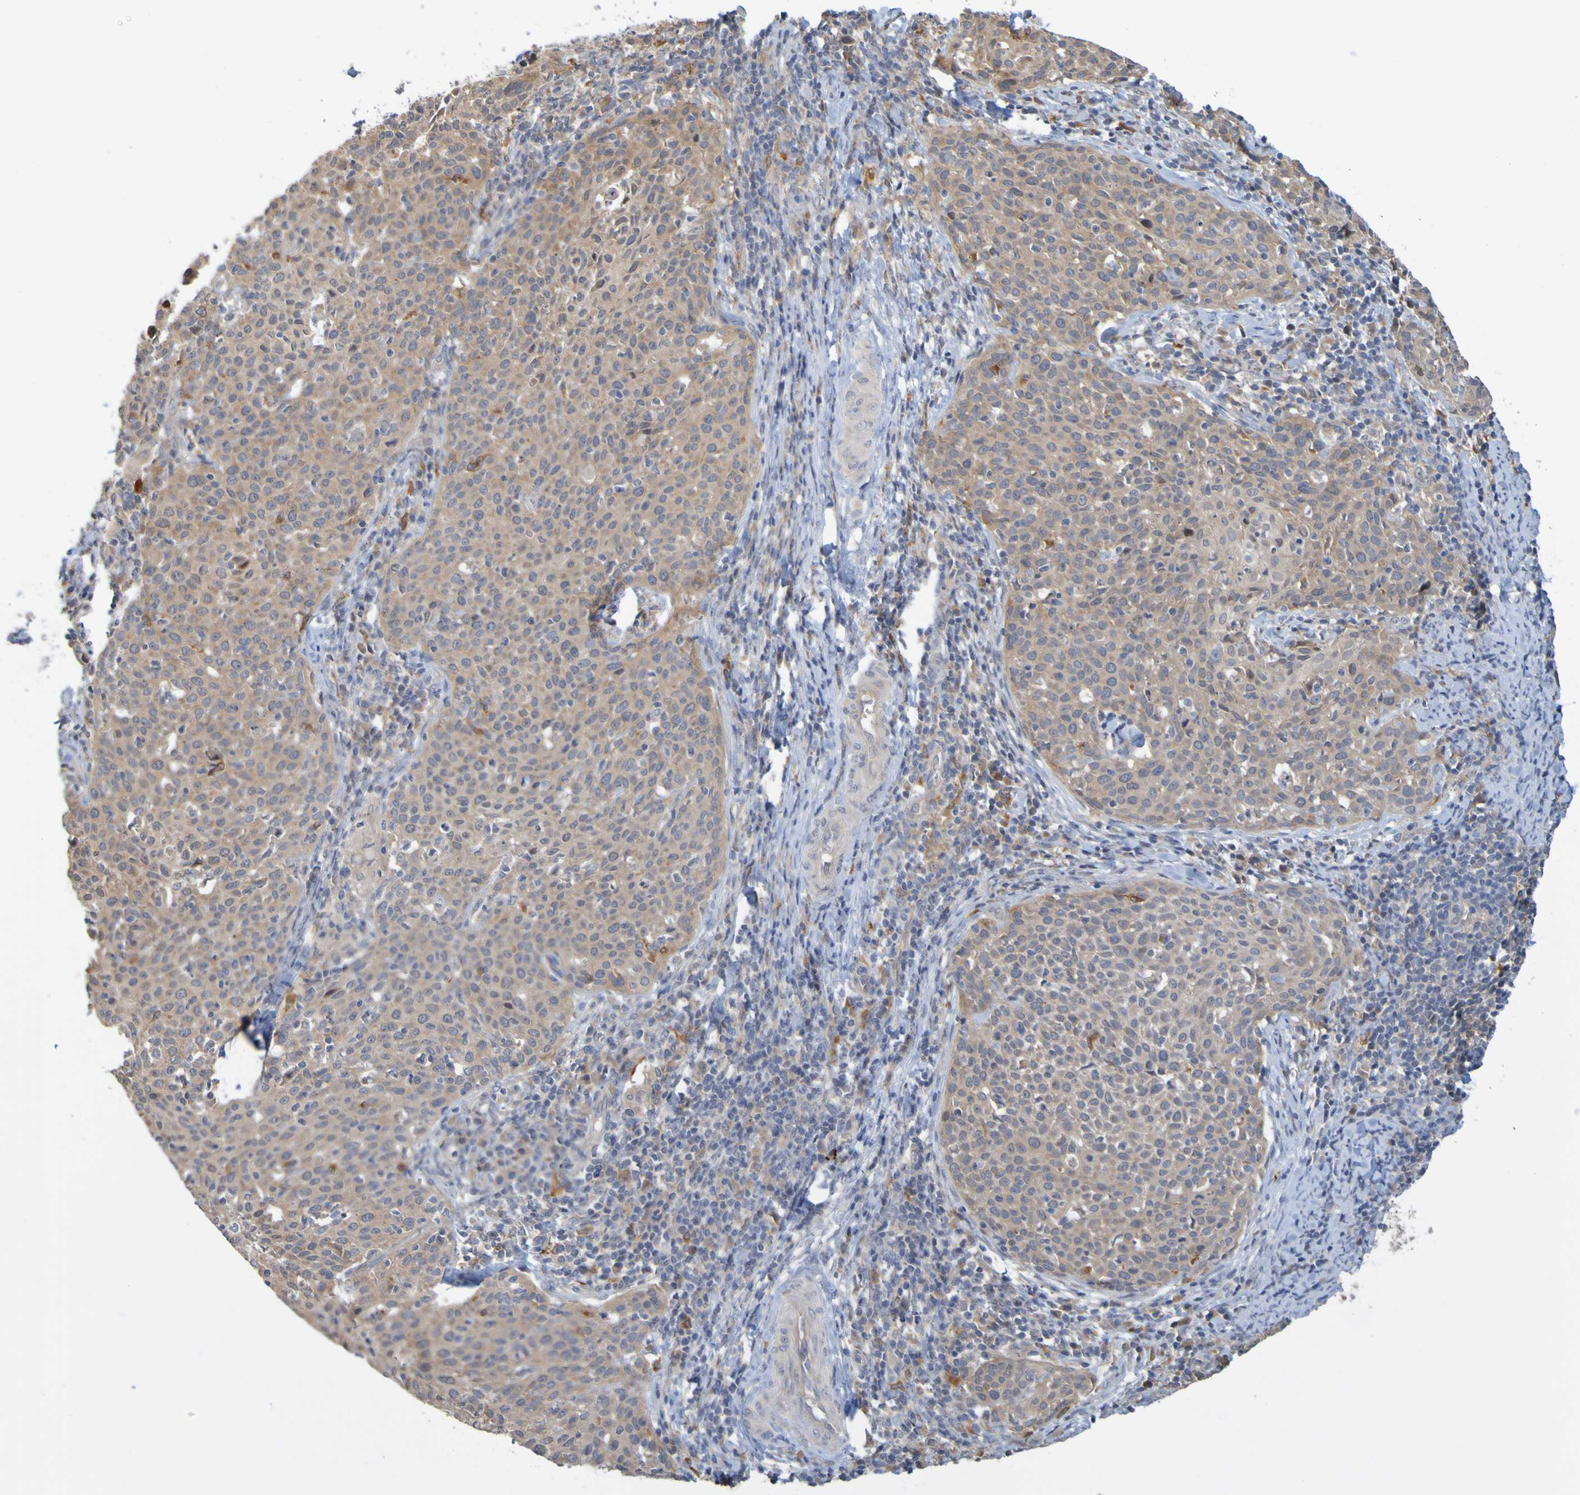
{"staining": {"intensity": "moderate", "quantity": ">75%", "location": "cytoplasmic/membranous"}, "tissue": "cervical cancer", "cell_type": "Tumor cells", "image_type": "cancer", "snomed": [{"axis": "morphology", "description": "Squamous cell carcinoma, NOS"}, {"axis": "topography", "description": "Cervix"}], "caption": "The micrograph demonstrates immunohistochemical staining of cervical squamous cell carcinoma. There is moderate cytoplasmic/membranous expression is appreciated in about >75% of tumor cells. (brown staining indicates protein expression, while blue staining denotes nuclei).", "gene": "NAV2", "patient": {"sex": "female", "age": 38}}